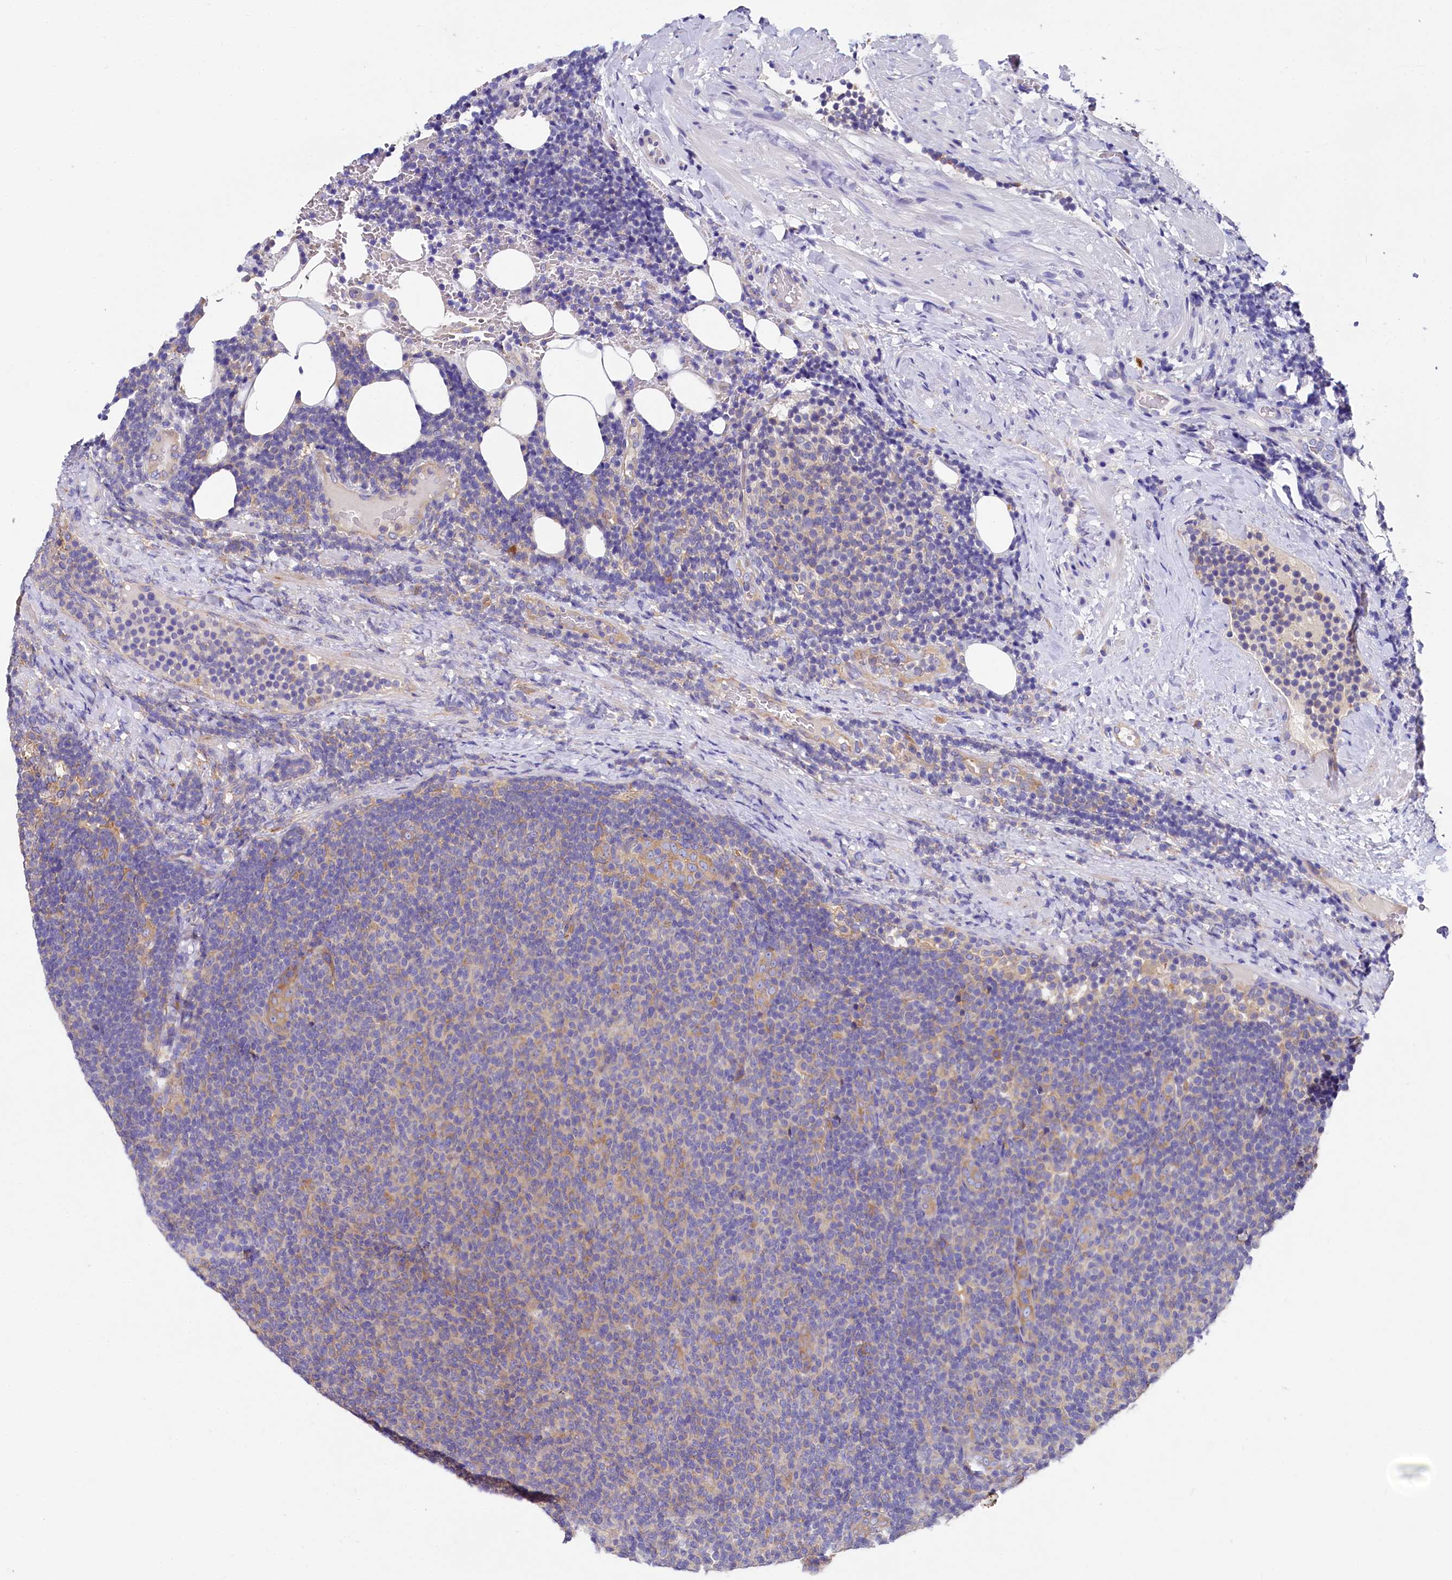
{"staining": {"intensity": "weak", "quantity": "25%-75%", "location": "cytoplasmic/membranous"}, "tissue": "lymphoma", "cell_type": "Tumor cells", "image_type": "cancer", "snomed": [{"axis": "morphology", "description": "Malignant lymphoma, non-Hodgkin's type, Low grade"}, {"axis": "topography", "description": "Lymph node"}], "caption": "Tumor cells exhibit weak cytoplasmic/membranous positivity in approximately 25%-75% of cells in lymphoma.", "gene": "QARS1", "patient": {"sex": "male", "age": 66}}